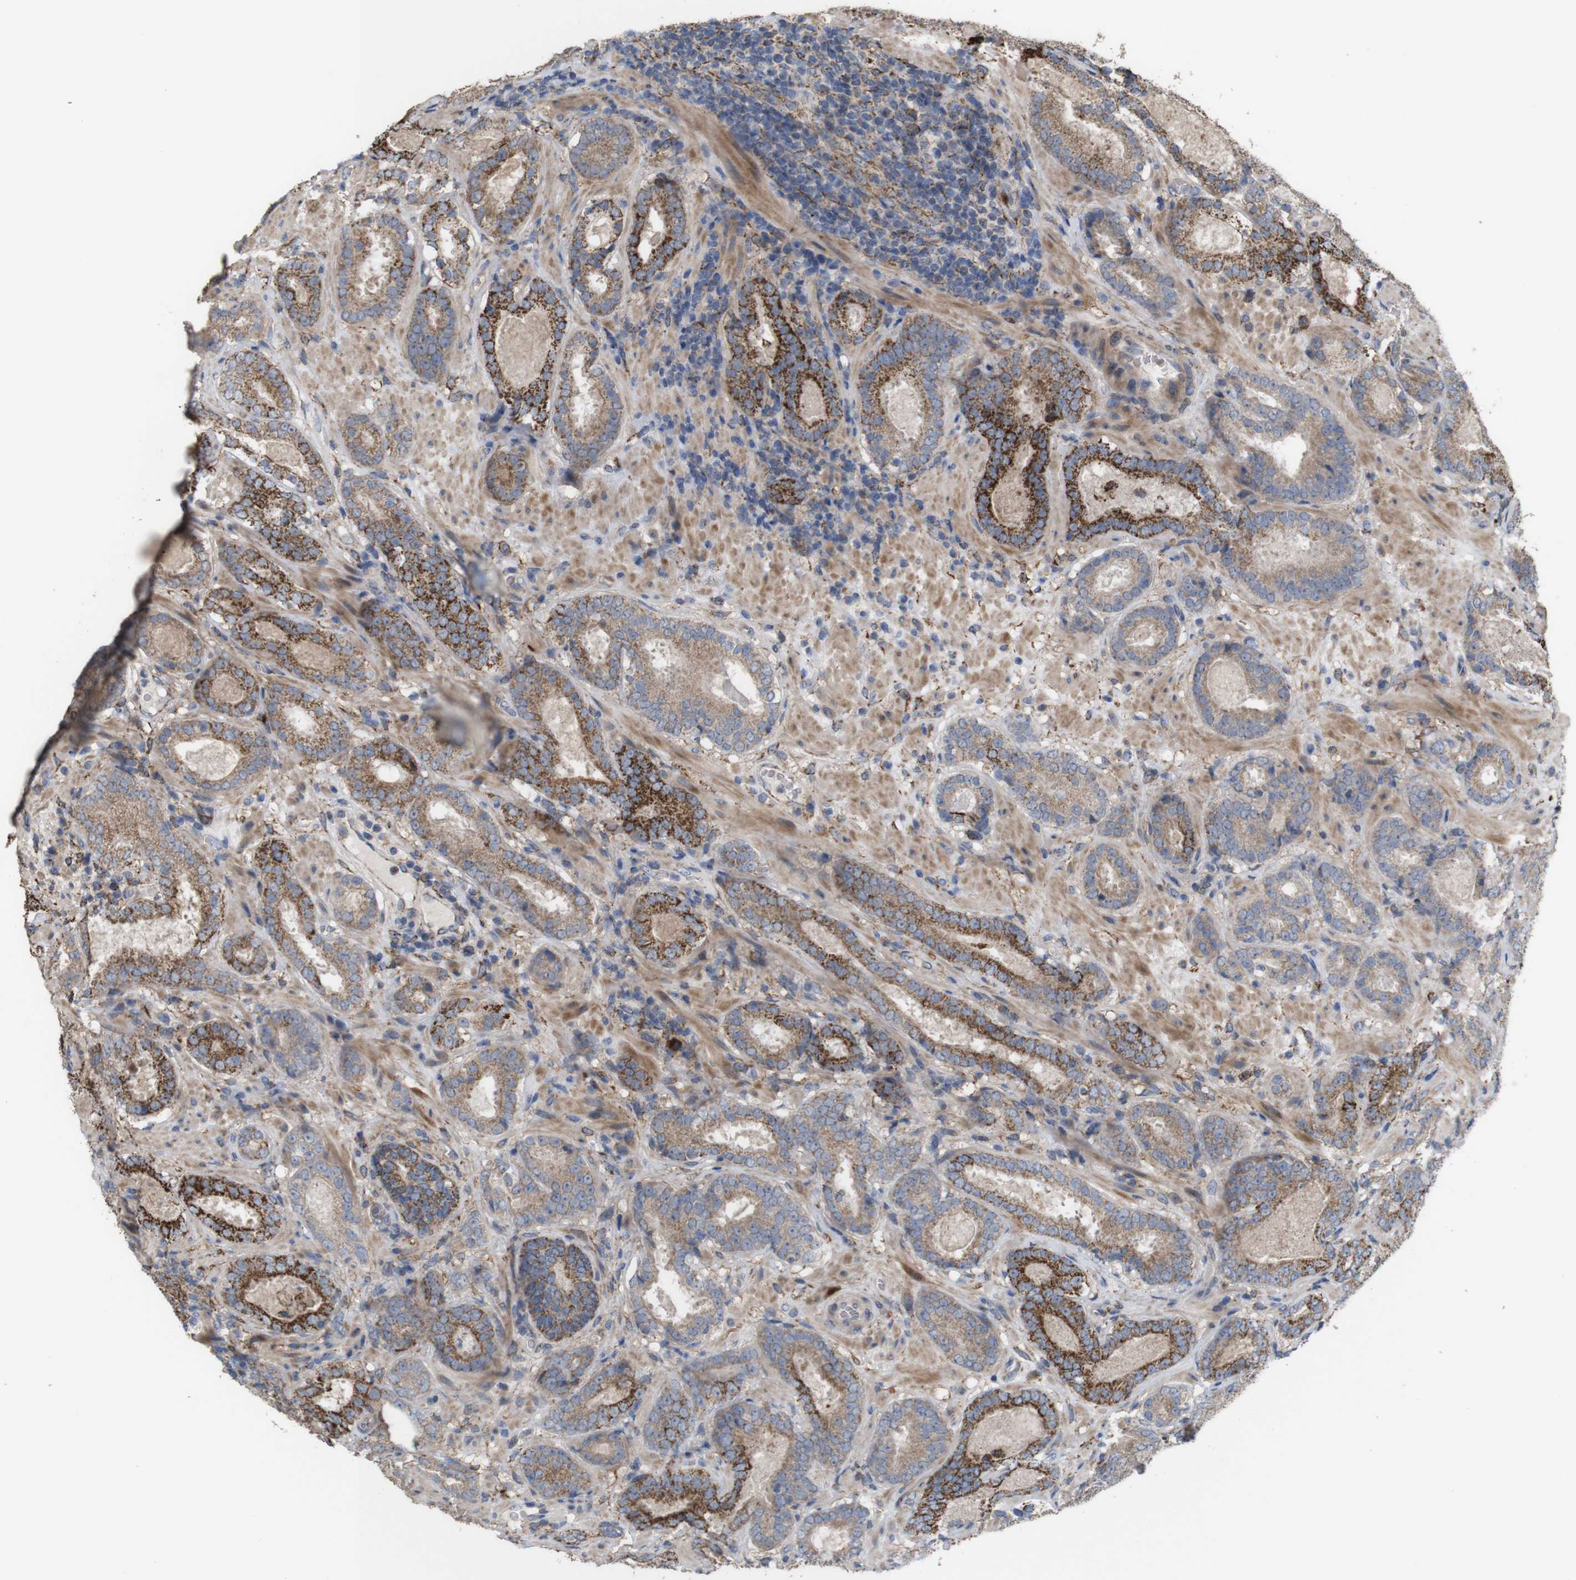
{"staining": {"intensity": "strong", "quantity": "<25%", "location": "cytoplasmic/membranous"}, "tissue": "prostate cancer", "cell_type": "Tumor cells", "image_type": "cancer", "snomed": [{"axis": "morphology", "description": "Adenocarcinoma, Low grade"}, {"axis": "topography", "description": "Prostate"}], "caption": "DAB (3,3'-diaminobenzidine) immunohistochemical staining of adenocarcinoma (low-grade) (prostate) reveals strong cytoplasmic/membranous protein staining in about <25% of tumor cells.", "gene": "PTPRR", "patient": {"sex": "male", "age": 69}}